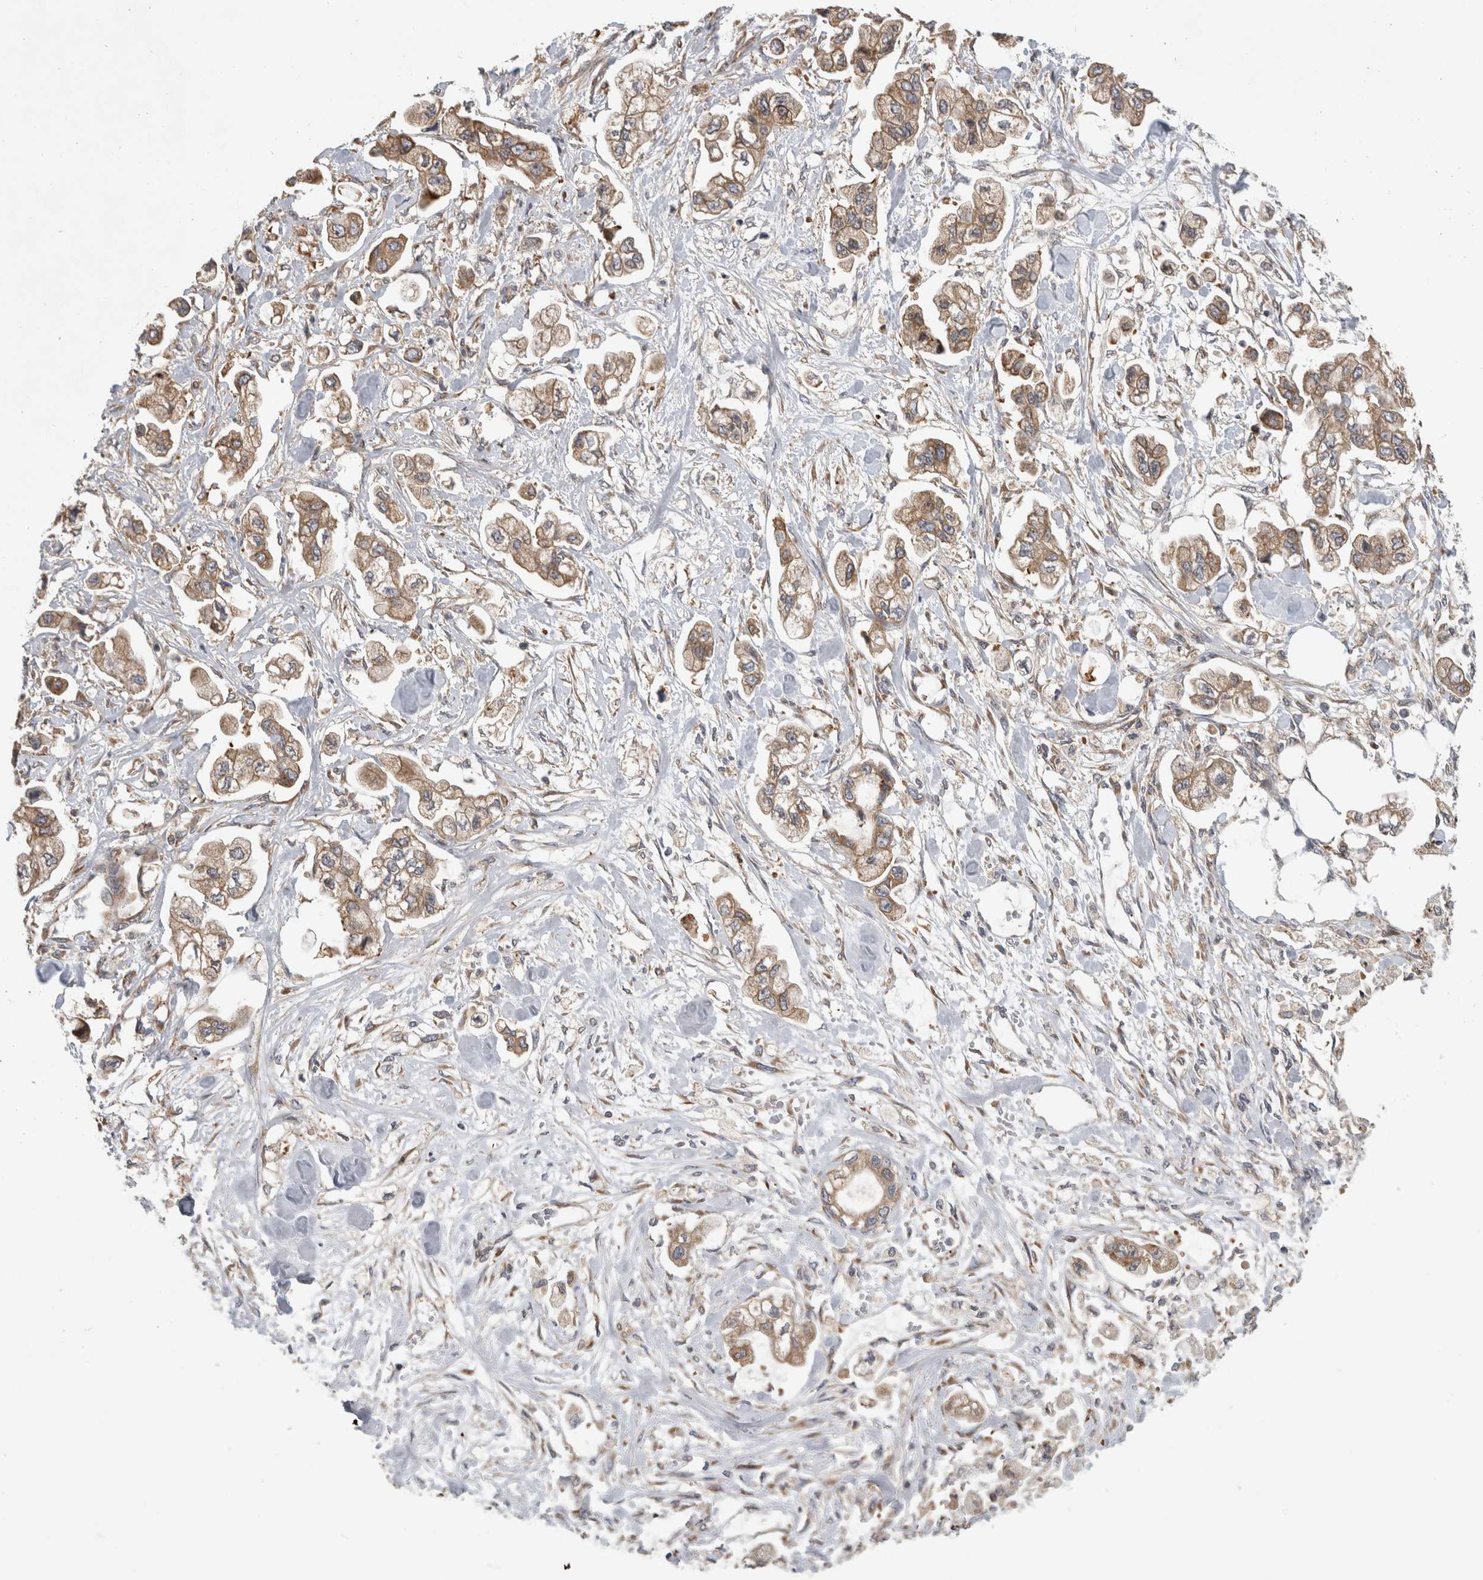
{"staining": {"intensity": "moderate", "quantity": ">75%", "location": "cytoplasmic/membranous"}, "tissue": "stomach cancer", "cell_type": "Tumor cells", "image_type": "cancer", "snomed": [{"axis": "morphology", "description": "Normal tissue, NOS"}, {"axis": "morphology", "description": "Adenocarcinoma, NOS"}, {"axis": "topography", "description": "Stomach"}], "caption": "Stomach cancer stained for a protein shows moderate cytoplasmic/membranous positivity in tumor cells. (Brightfield microscopy of DAB IHC at high magnification).", "gene": "PARP6", "patient": {"sex": "male", "age": 62}}